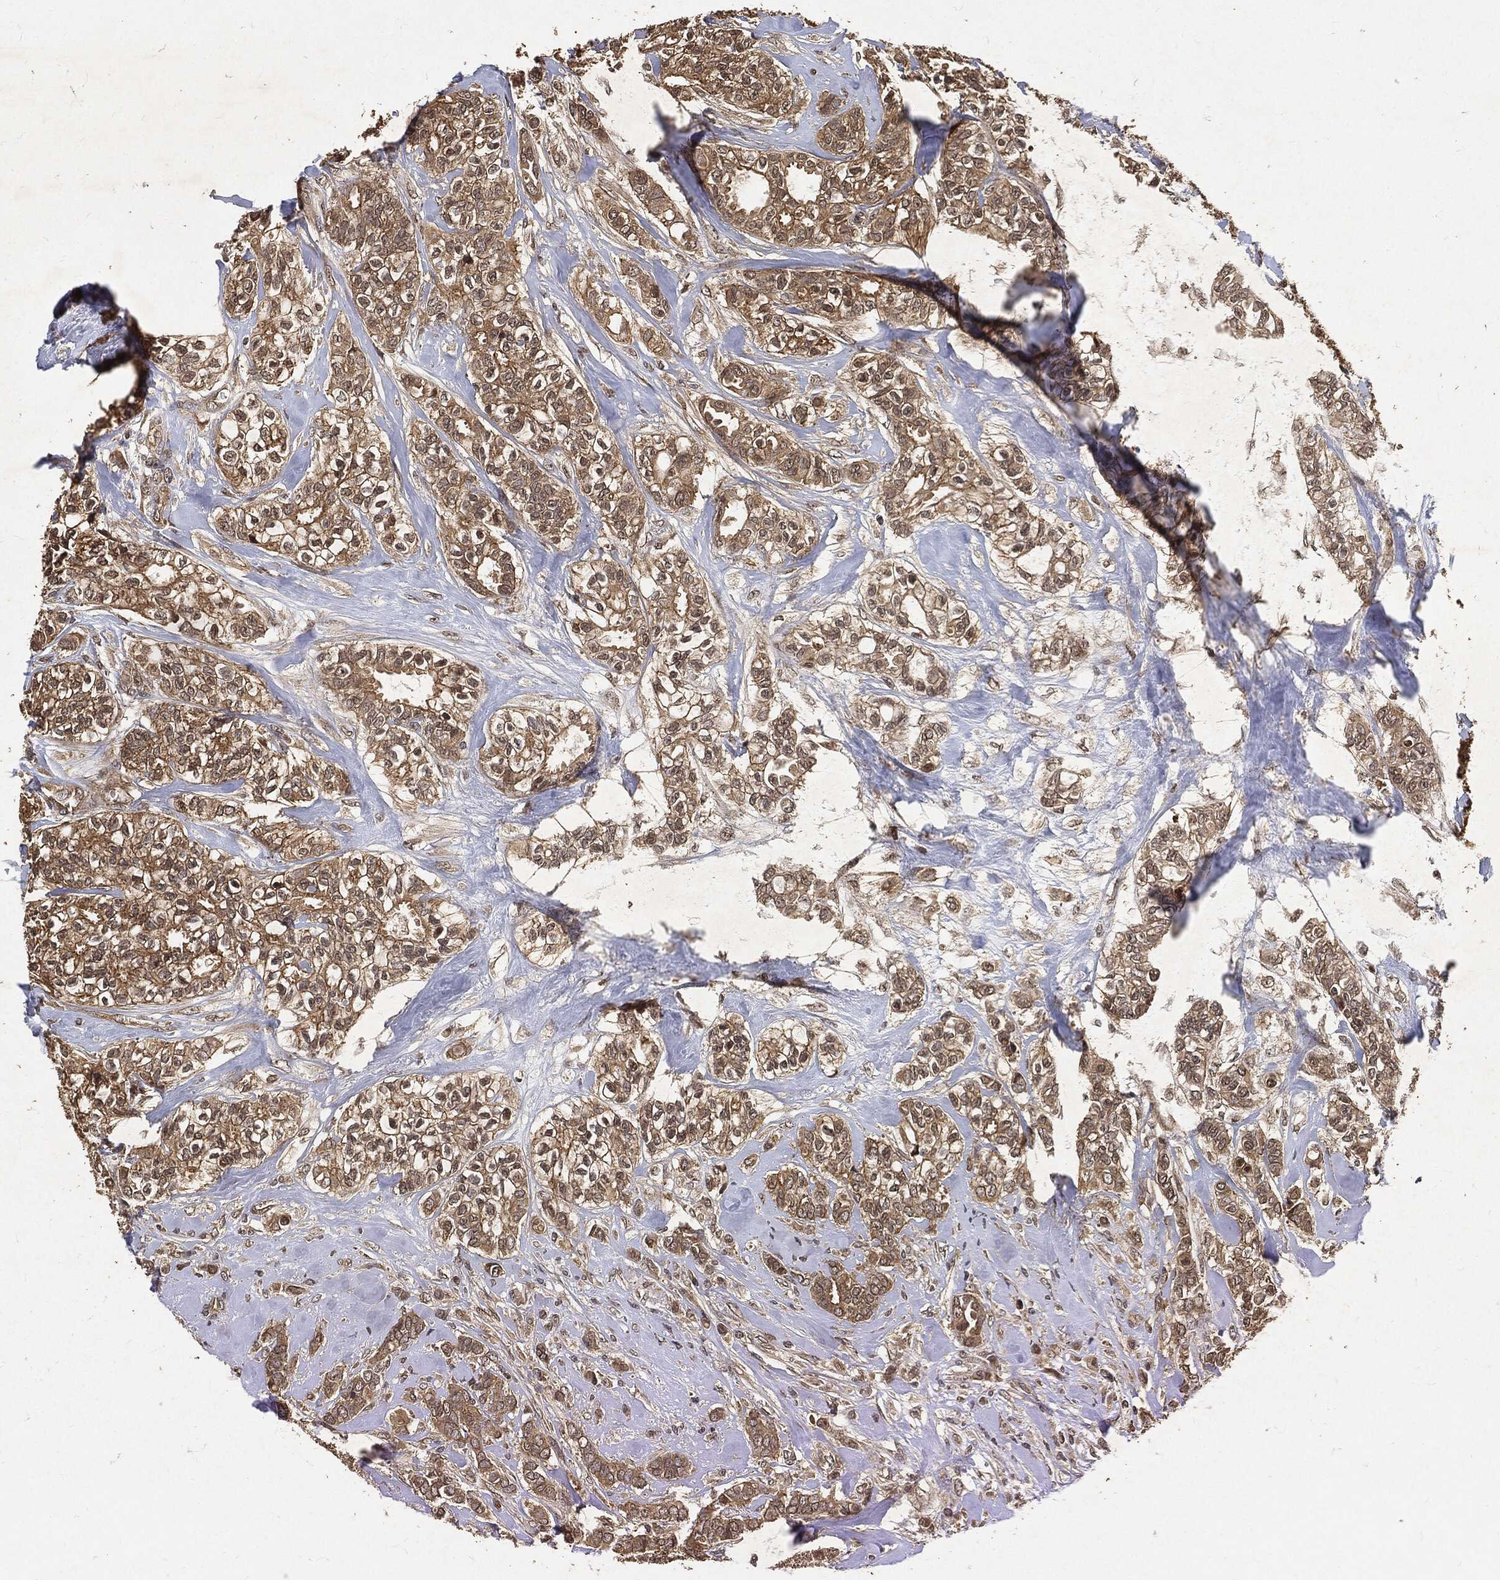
{"staining": {"intensity": "moderate", "quantity": ">75%", "location": "cytoplasmic/membranous"}, "tissue": "breast cancer", "cell_type": "Tumor cells", "image_type": "cancer", "snomed": [{"axis": "morphology", "description": "Duct carcinoma"}, {"axis": "topography", "description": "Breast"}], "caption": "A brown stain labels moderate cytoplasmic/membranous staining of a protein in breast cancer (intraductal carcinoma) tumor cells.", "gene": "ZNF226", "patient": {"sex": "female", "age": 71}}